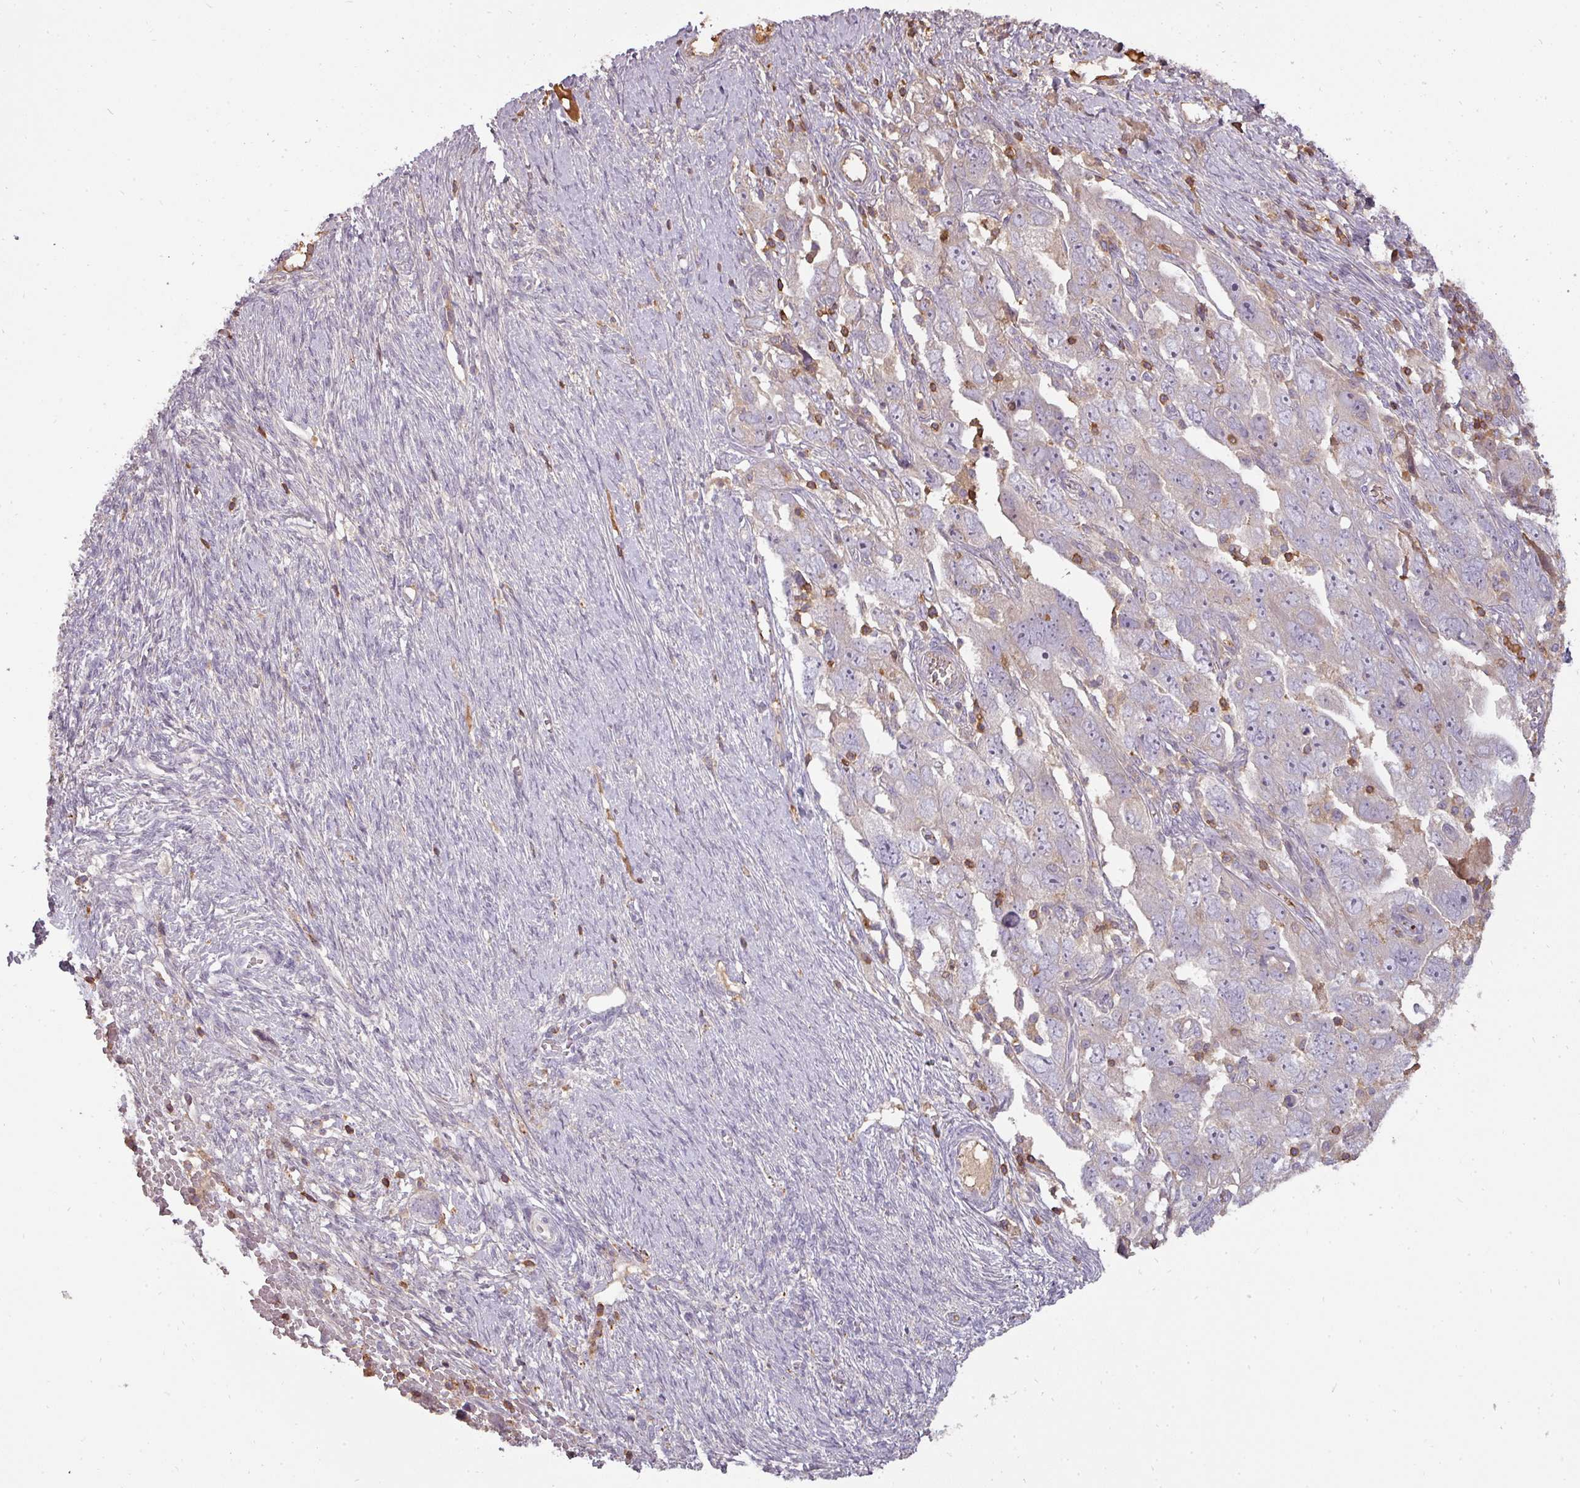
{"staining": {"intensity": "negative", "quantity": "none", "location": "none"}, "tissue": "ovarian cancer", "cell_type": "Tumor cells", "image_type": "cancer", "snomed": [{"axis": "morphology", "description": "Carcinoma, NOS"}, {"axis": "morphology", "description": "Cystadenocarcinoma, serous, NOS"}, {"axis": "topography", "description": "Ovary"}], "caption": "Histopathology image shows no protein expression in tumor cells of ovarian serous cystadenocarcinoma tissue.", "gene": "STK4", "patient": {"sex": "female", "age": 69}}